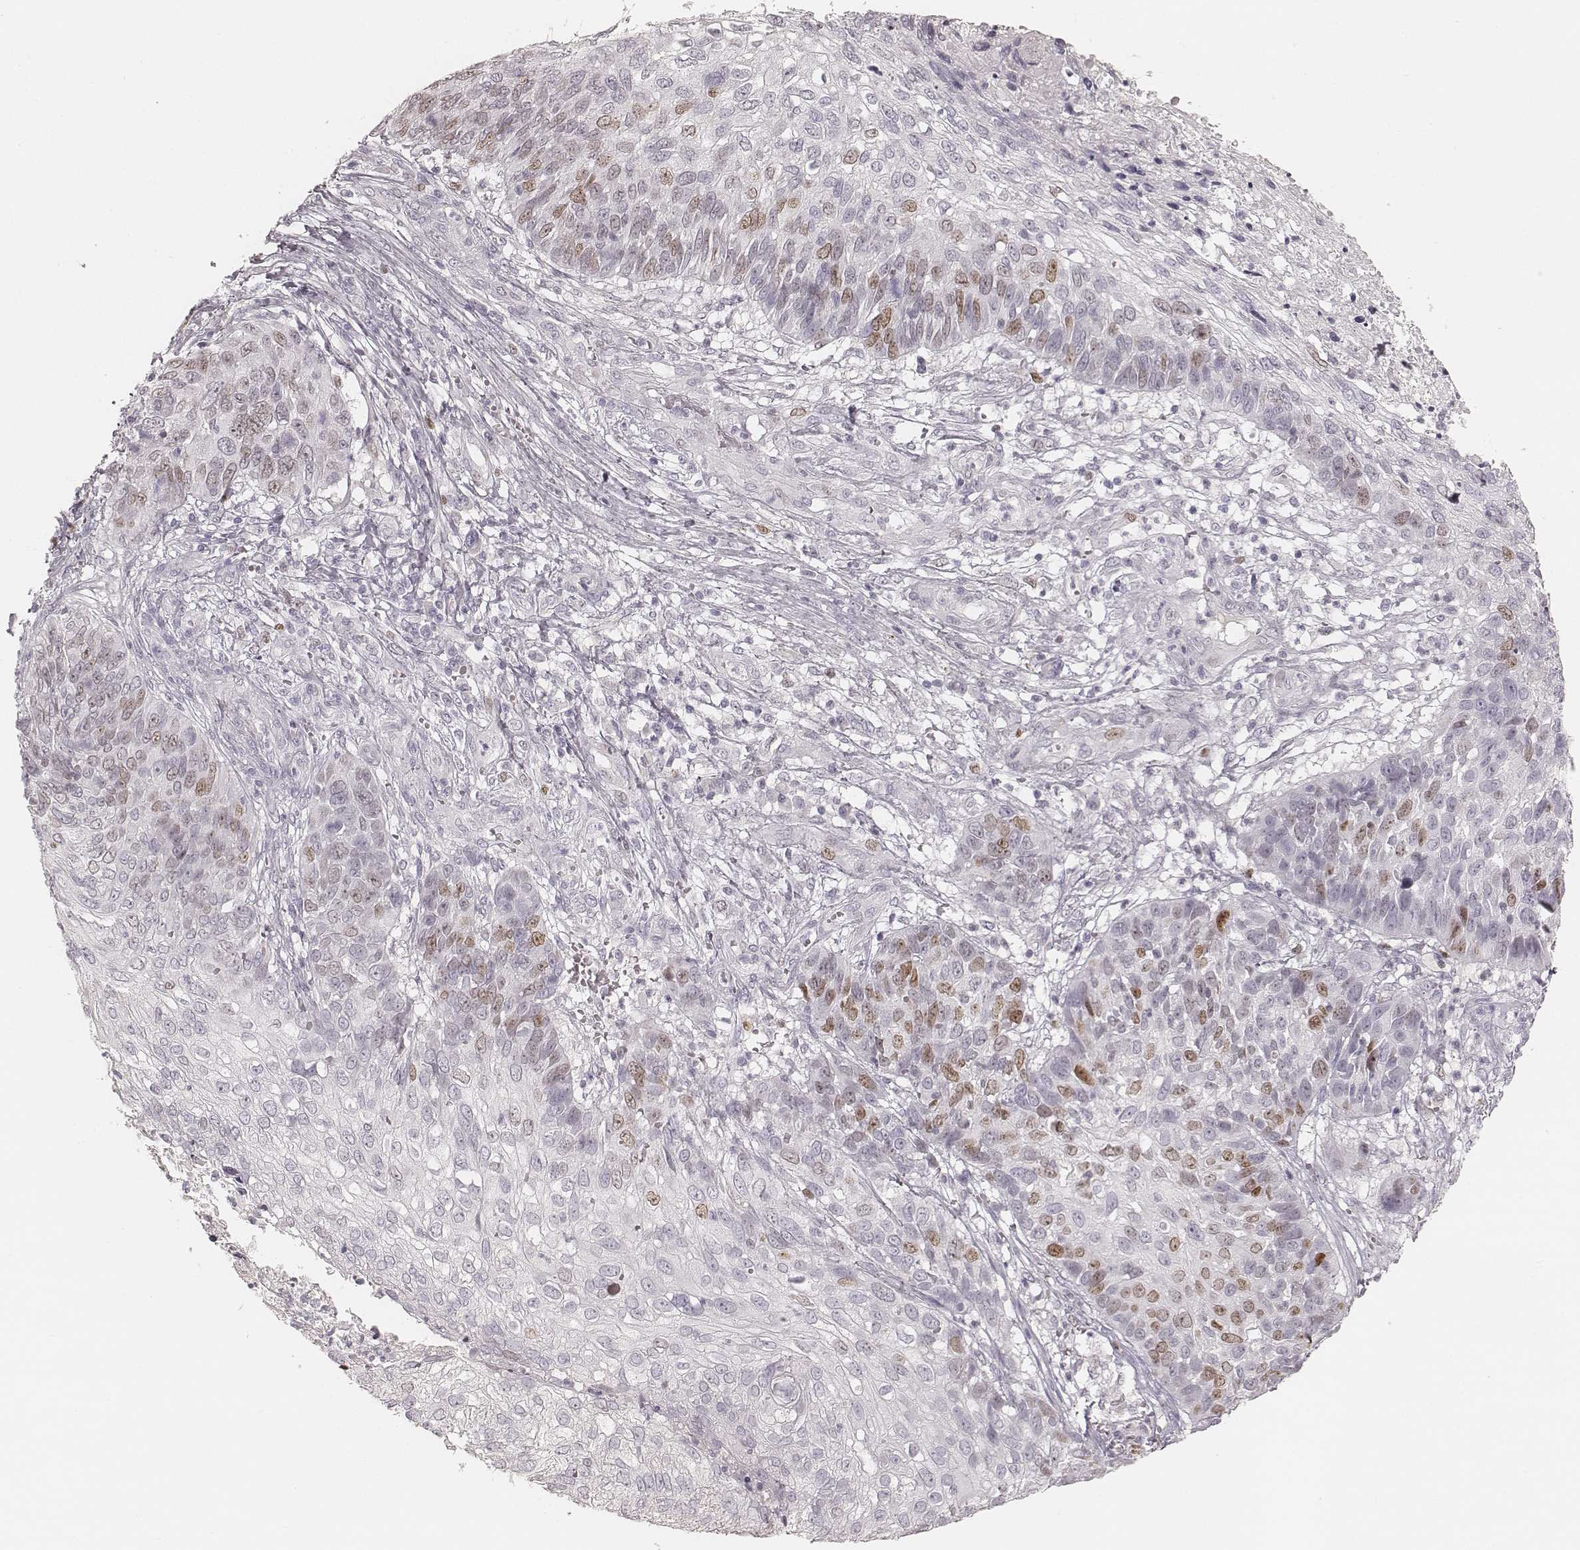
{"staining": {"intensity": "moderate", "quantity": "<25%", "location": "nuclear"}, "tissue": "skin cancer", "cell_type": "Tumor cells", "image_type": "cancer", "snomed": [{"axis": "morphology", "description": "Squamous cell carcinoma, NOS"}, {"axis": "topography", "description": "Skin"}], "caption": "Immunohistochemical staining of human skin cancer (squamous cell carcinoma) shows moderate nuclear protein positivity in about <25% of tumor cells. The protein of interest is stained brown, and the nuclei are stained in blue (DAB IHC with brightfield microscopy, high magnification).", "gene": "TEX37", "patient": {"sex": "male", "age": 92}}